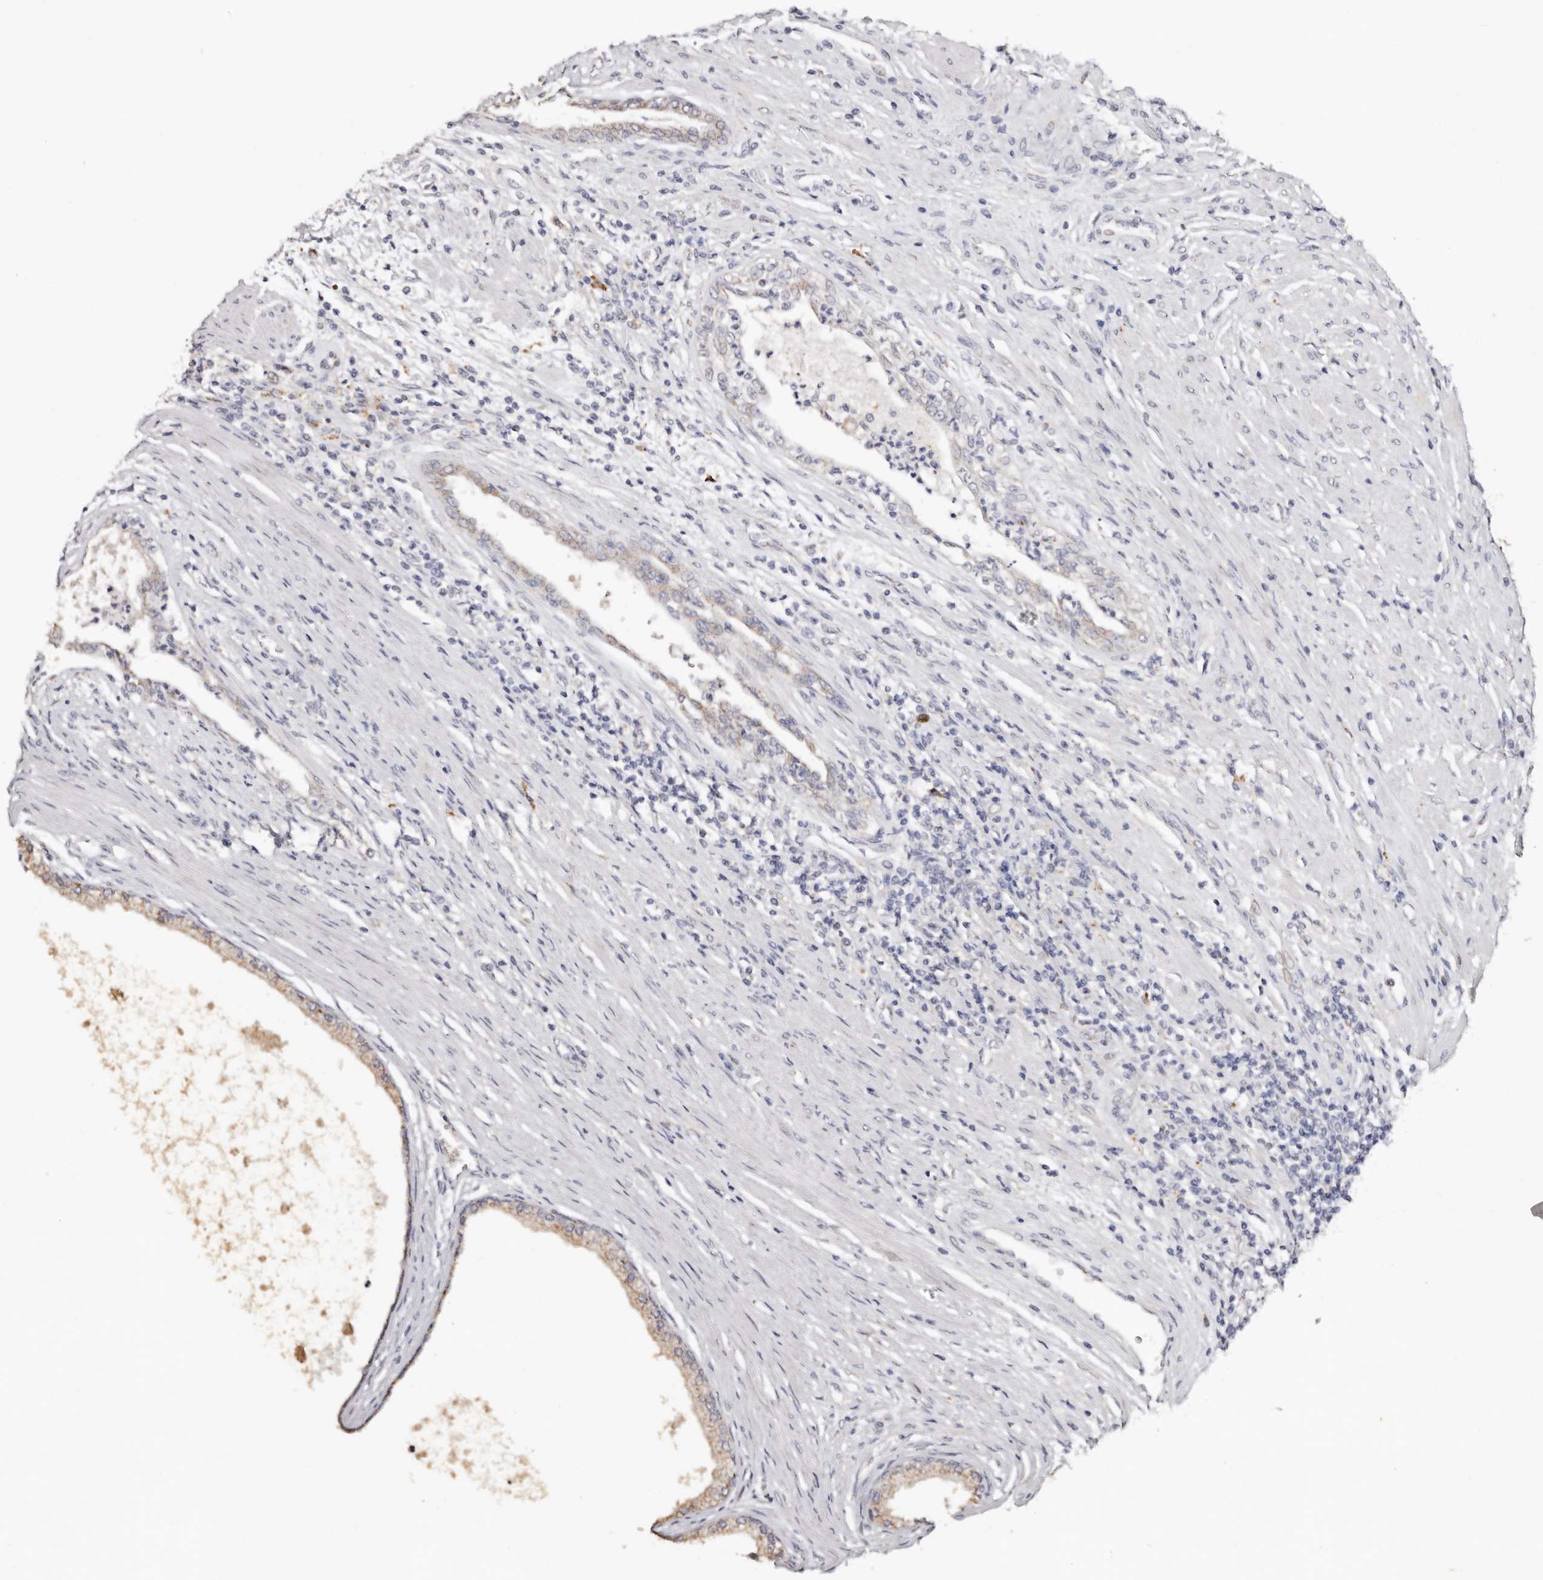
{"staining": {"intensity": "moderate", "quantity": ">75%", "location": "cytoplasmic/membranous"}, "tissue": "prostate cancer", "cell_type": "Tumor cells", "image_type": "cancer", "snomed": [{"axis": "morphology", "description": "Normal tissue, NOS"}, {"axis": "morphology", "description": "Adenocarcinoma, Low grade"}, {"axis": "topography", "description": "Prostate"}, {"axis": "topography", "description": "Peripheral nerve tissue"}], "caption": "A medium amount of moderate cytoplasmic/membranous expression is appreciated in about >75% of tumor cells in prostate cancer tissue. The protein is stained brown, and the nuclei are stained in blue (DAB IHC with brightfield microscopy, high magnification).", "gene": "LGALS7B", "patient": {"sex": "male", "age": 71}}